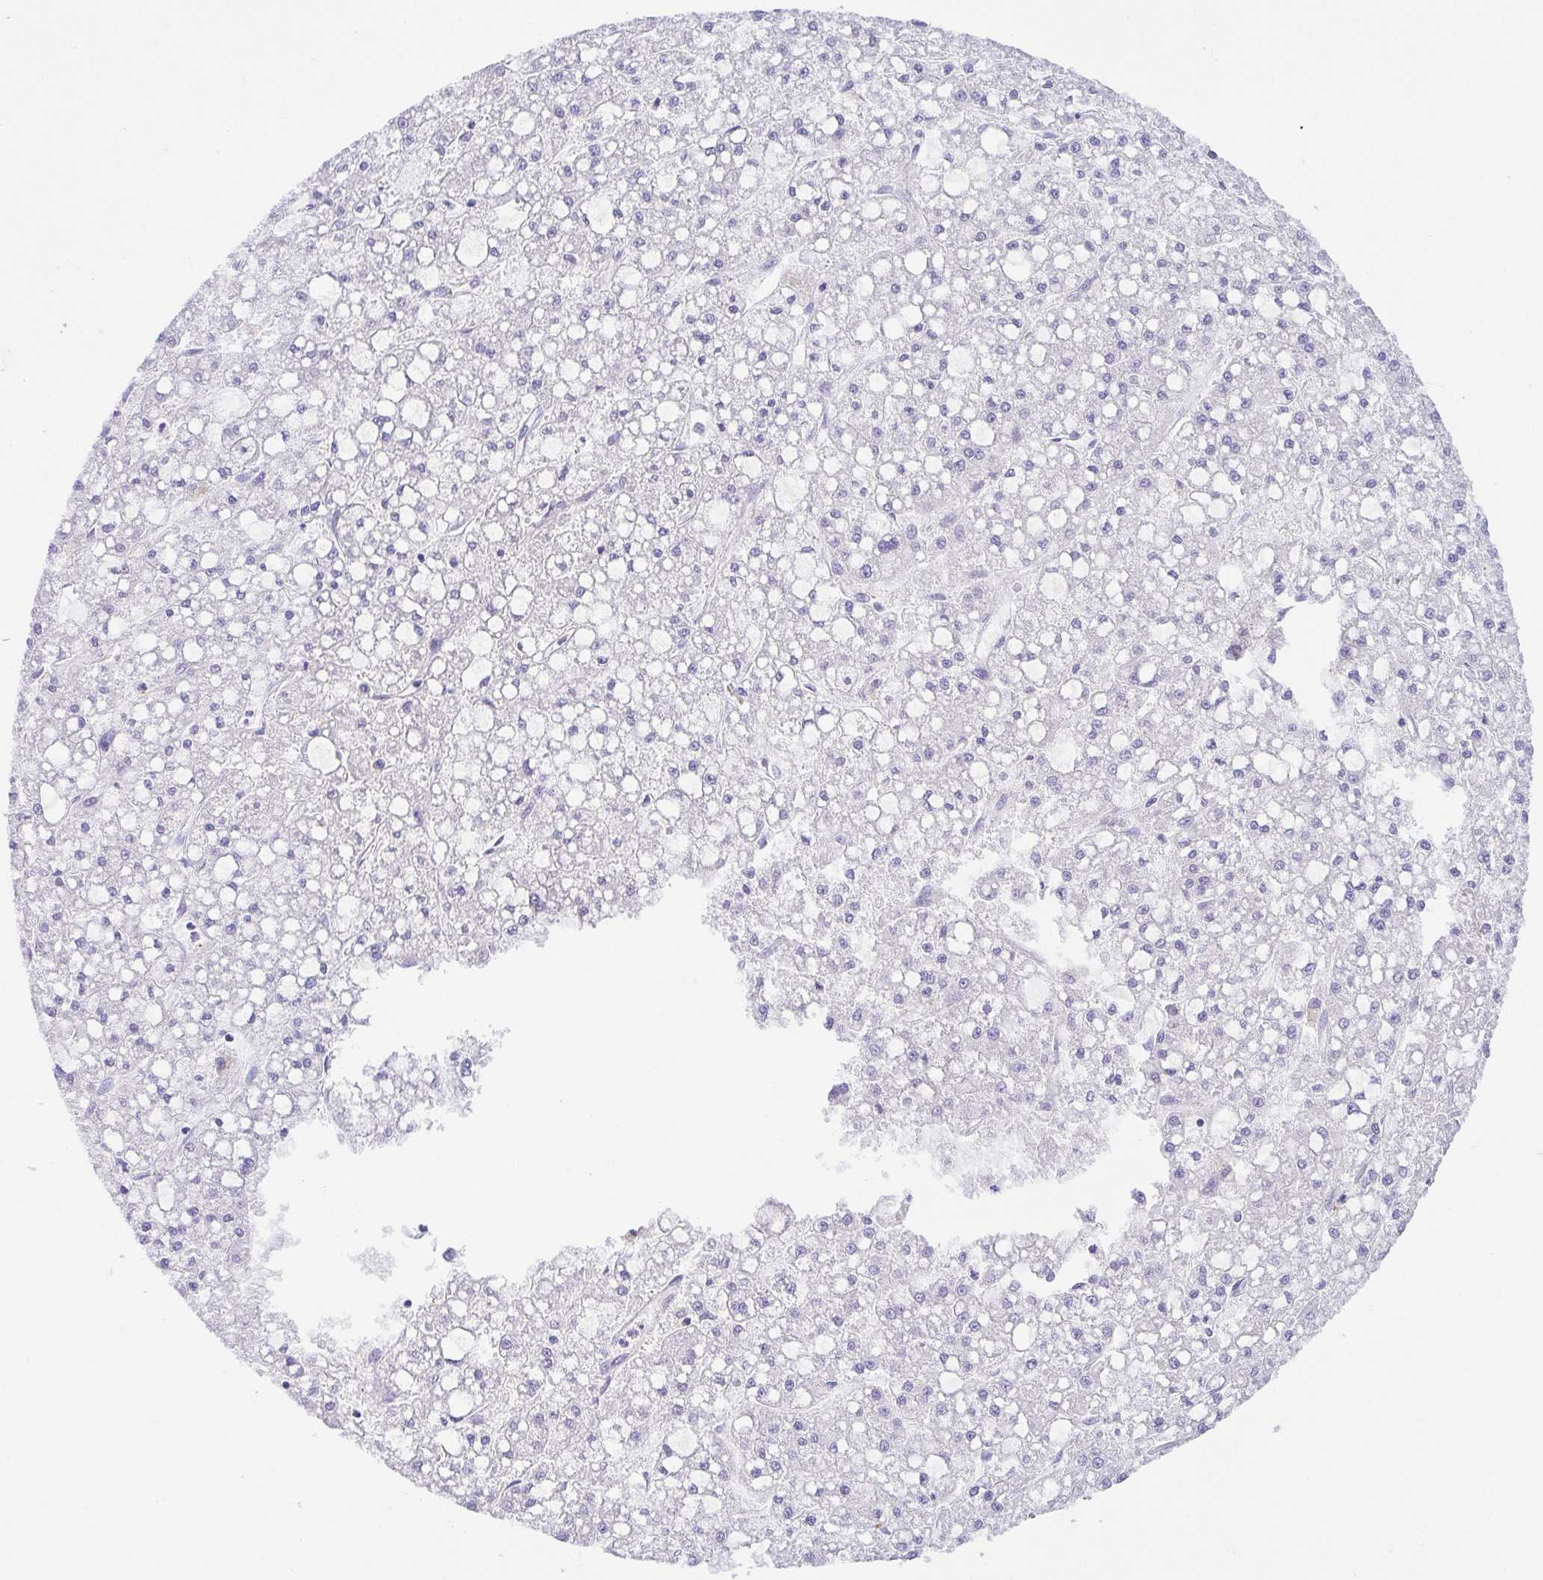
{"staining": {"intensity": "negative", "quantity": "none", "location": "none"}, "tissue": "liver cancer", "cell_type": "Tumor cells", "image_type": "cancer", "snomed": [{"axis": "morphology", "description": "Carcinoma, Hepatocellular, NOS"}, {"axis": "topography", "description": "Liver"}], "caption": "Immunohistochemistry of human liver hepatocellular carcinoma displays no positivity in tumor cells.", "gene": "PRR14L", "patient": {"sex": "male", "age": 67}}